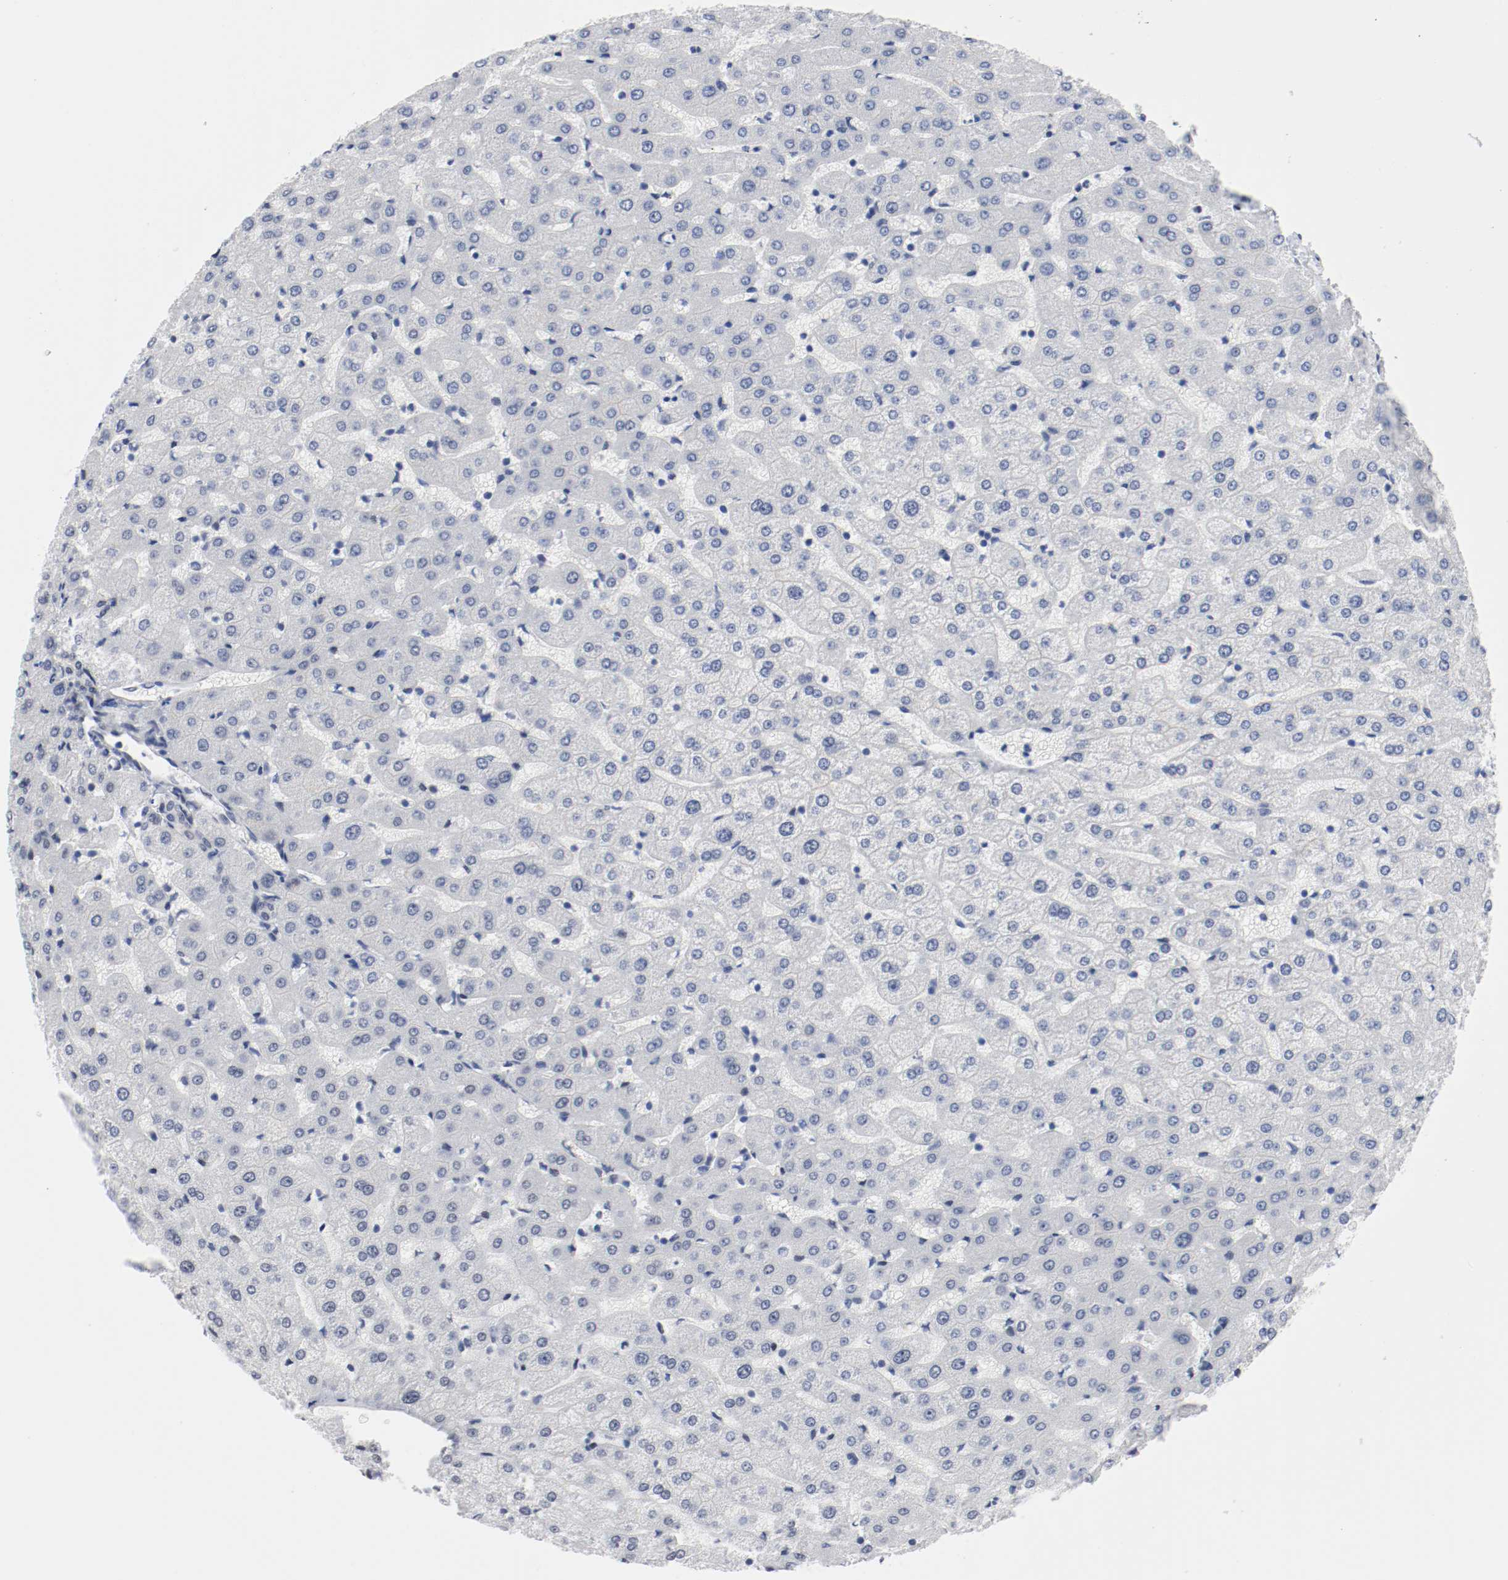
{"staining": {"intensity": "negative", "quantity": "none", "location": "none"}, "tissue": "liver", "cell_type": "Cholangiocytes", "image_type": "normal", "snomed": [{"axis": "morphology", "description": "Normal tissue, NOS"}, {"axis": "morphology", "description": "Fibrosis, NOS"}, {"axis": "topography", "description": "Liver"}], "caption": "Immunohistochemical staining of unremarkable human liver displays no significant positivity in cholangiocytes. The staining is performed using DAB brown chromogen with nuclei counter-stained in using hematoxylin.", "gene": "ARNT", "patient": {"sex": "female", "age": 29}}